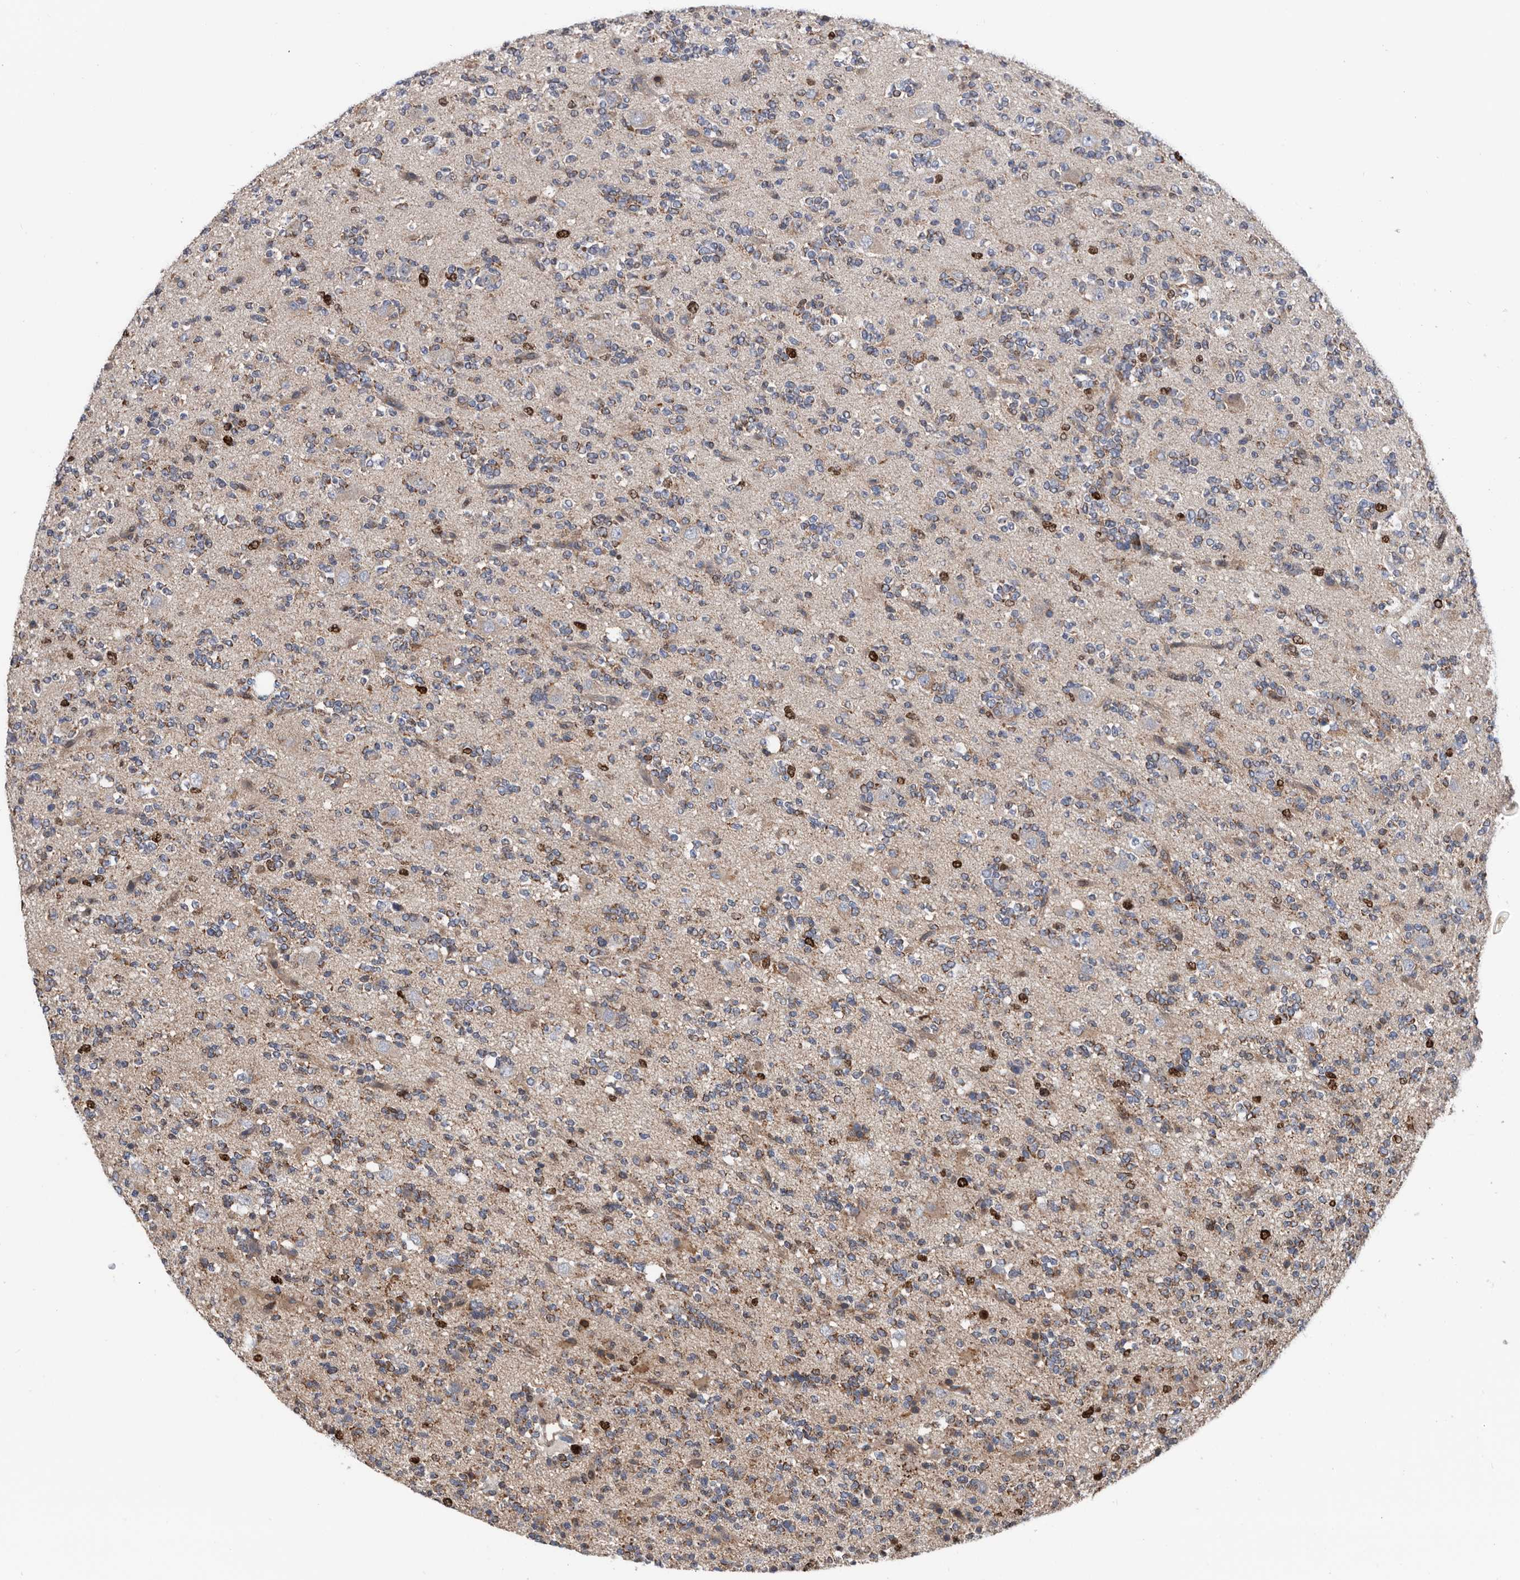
{"staining": {"intensity": "moderate", "quantity": "25%-75%", "location": "cytoplasmic/membranous"}, "tissue": "glioma", "cell_type": "Tumor cells", "image_type": "cancer", "snomed": [{"axis": "morphology", "description": "Glioma, malignant, High grade"}, {"axis": "topography", "description": "Brain"}], "caption": "Malignant high-grade glioma tissue demonstrates moderate cytoplasmic/membranous positivity in approximately 25%-75% of tumor cells (brown staining indicates protein expression, while blue staining denotes nuclei).", "gene": "ATAD2", "patient": {"sex": "female", "age": 62}}